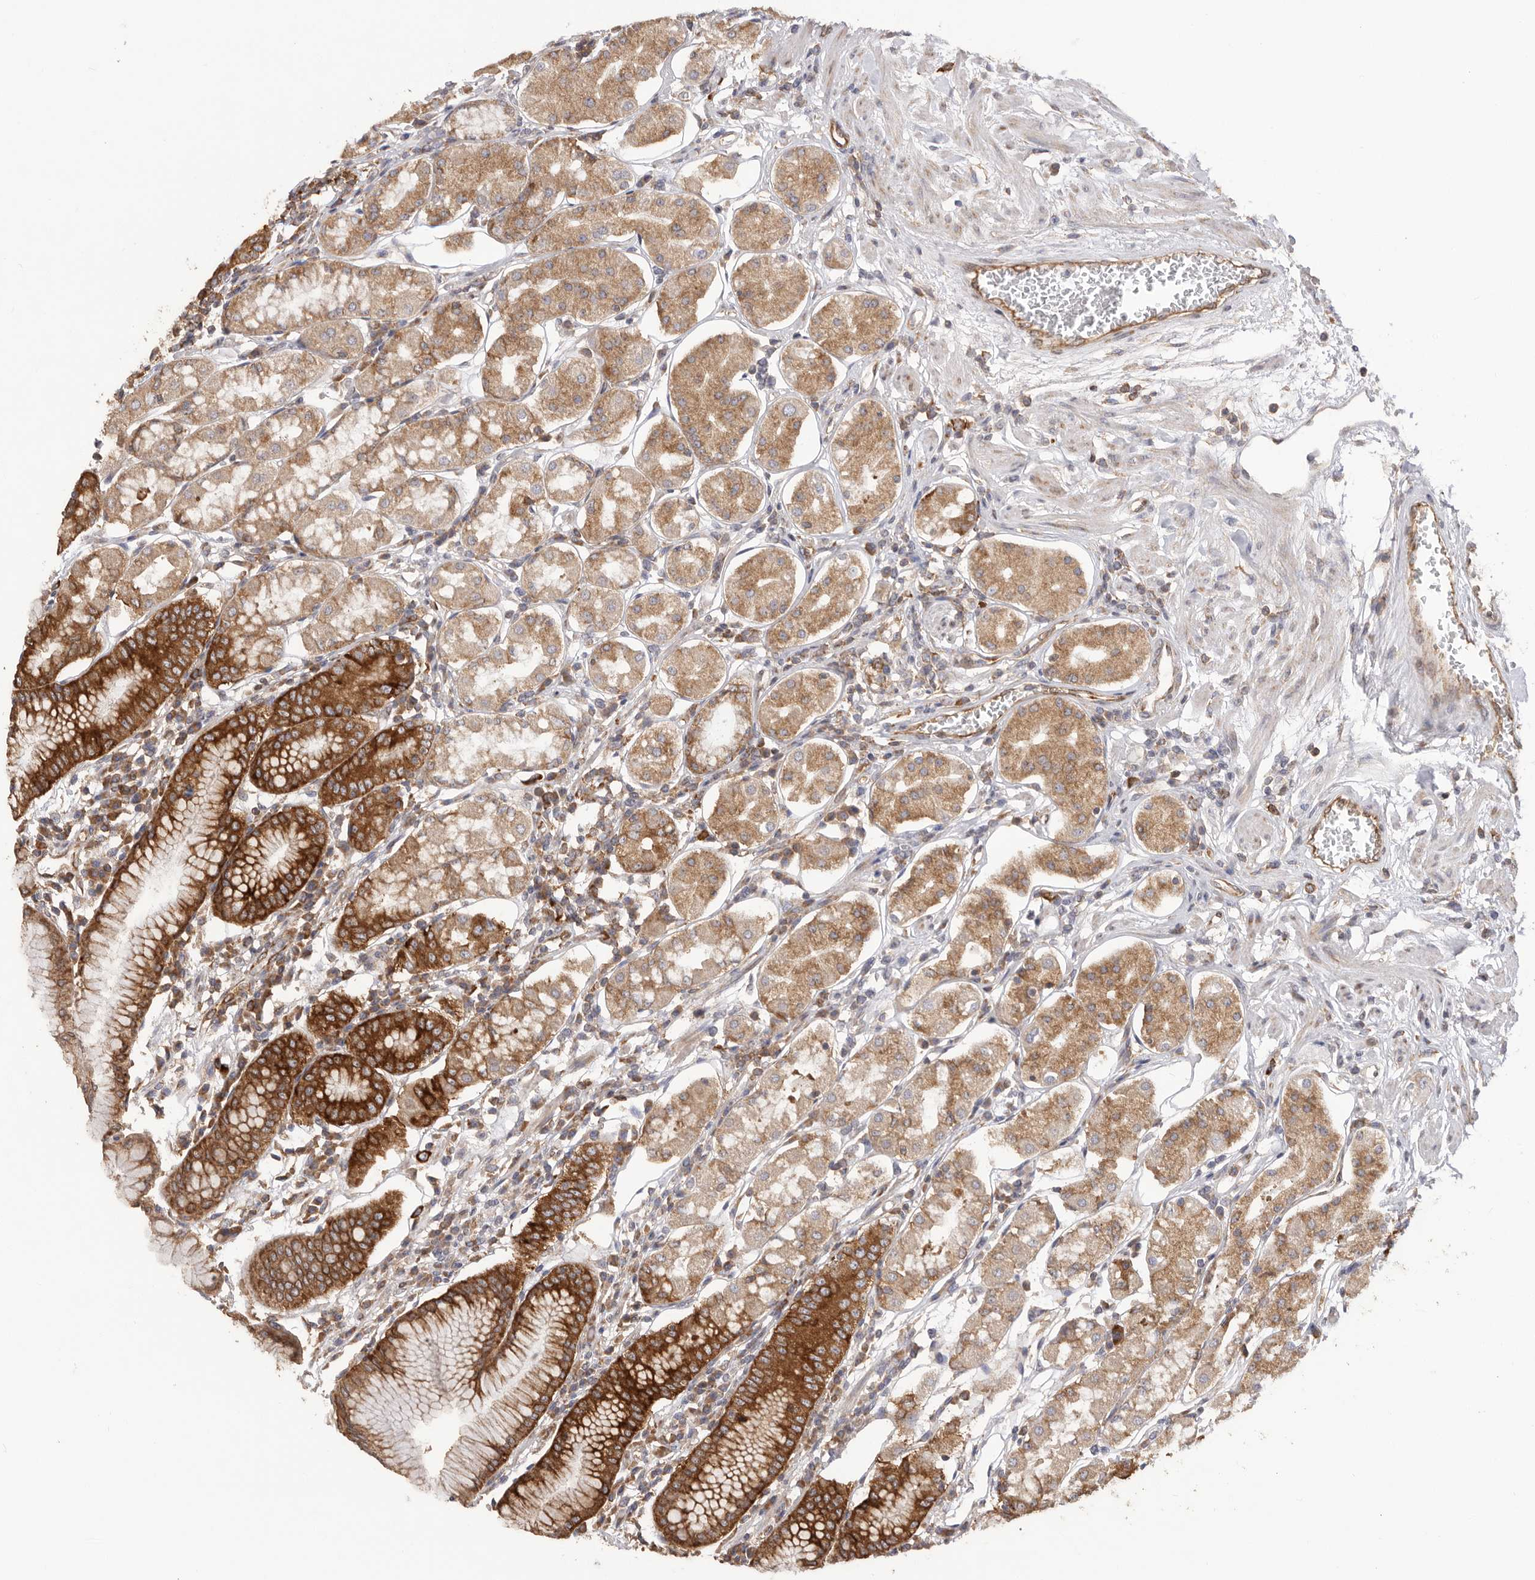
{"staining": {"intensity": "strong", "quantity": ">75%", "location": "cytoplasmic/membranous"}, "tissue": "stomach", "cell_type": "Glandular cells", "image_type": "normal", "snomed": [{"axis": "morphology", "description": "Normal tissue, NOS"}, {"axis": "topography", "description": "Stomach"}, {"axis": "topography", "description": "Stomach, lower"}], "caption": "Brown immunohistochemical staining in normal human stomach shows strong cytoplasmic/membranous staining in approximately >75% of glandular cells.", "gene": "SERBP1", "patient": {"sex": "female", "age": 56}}